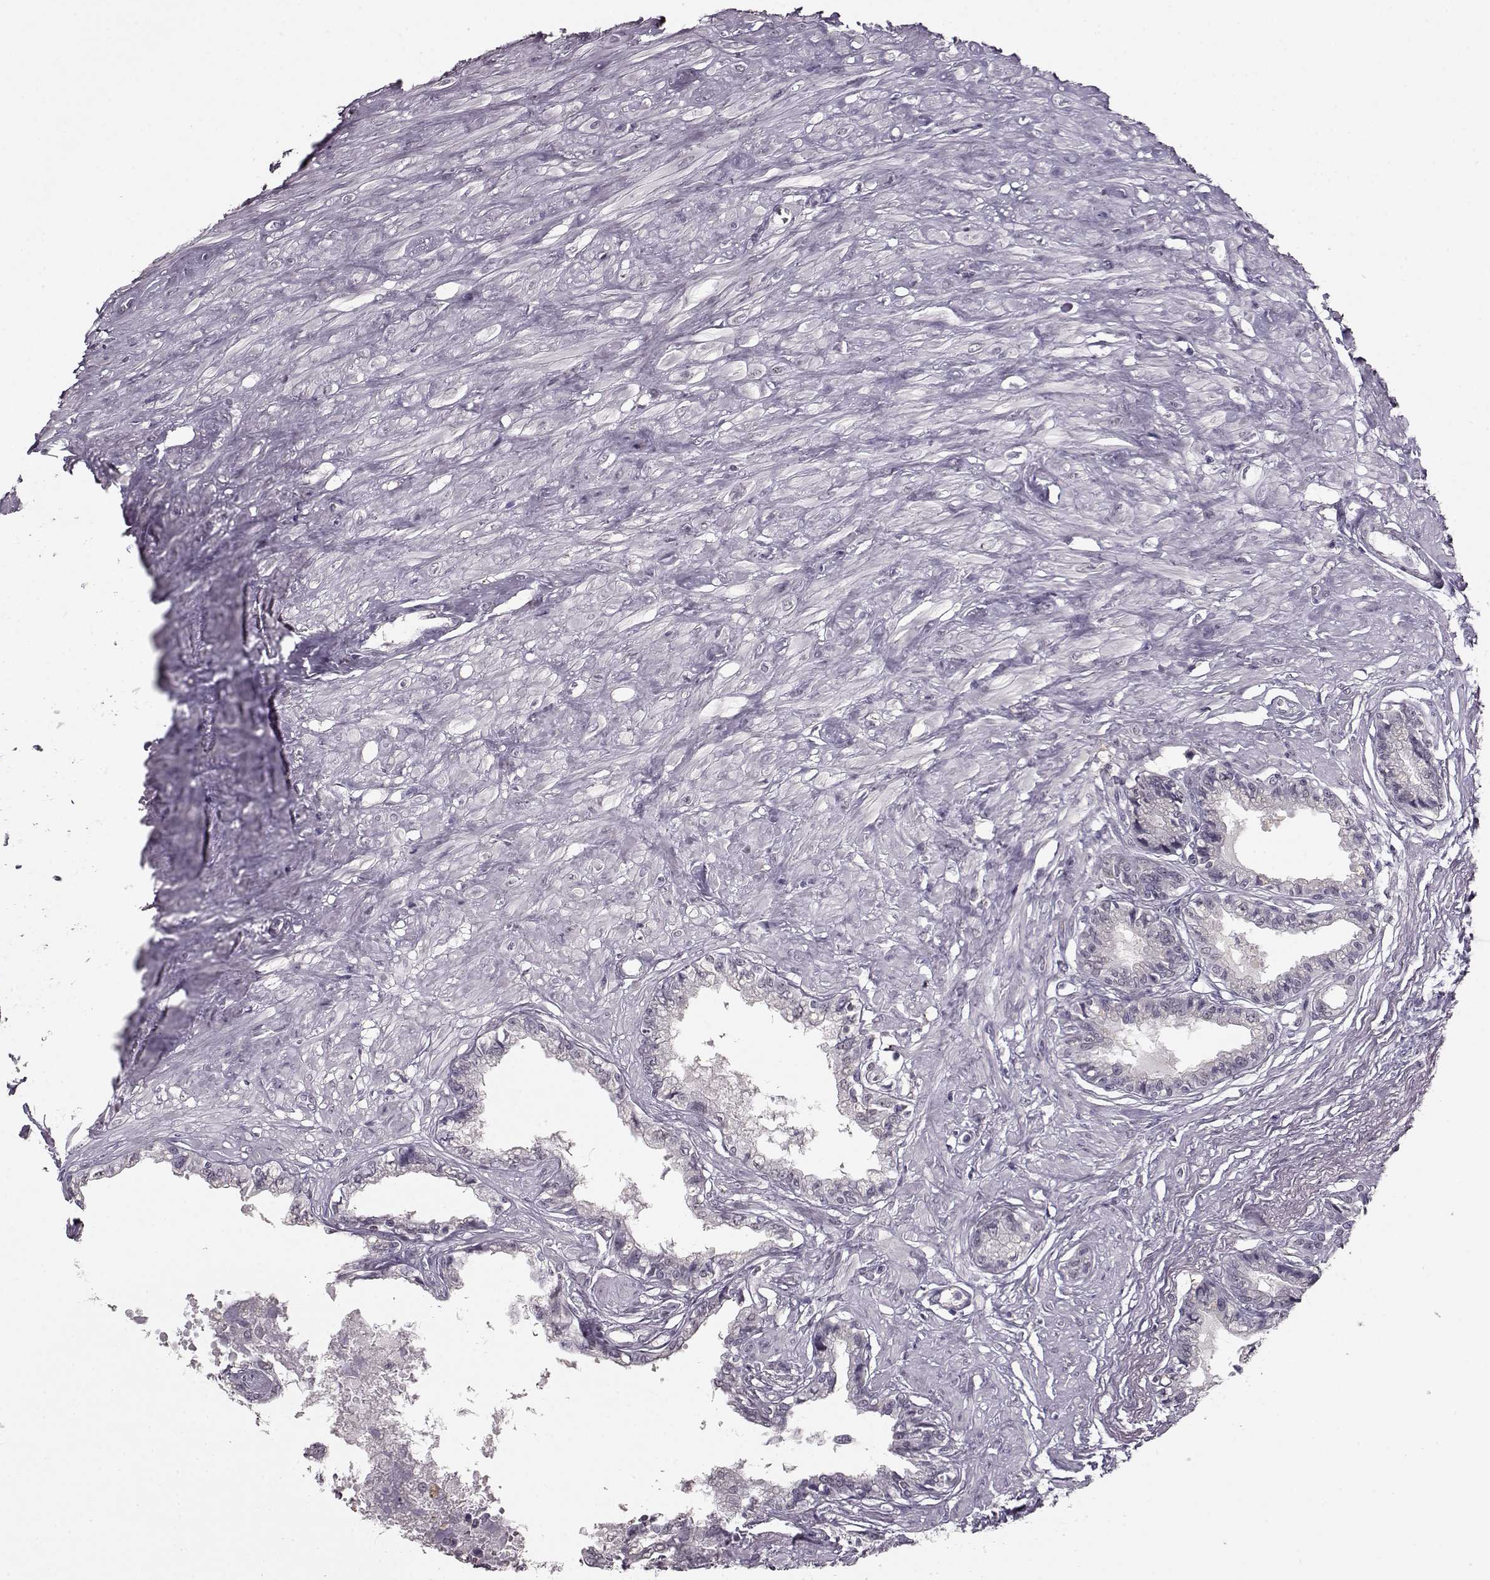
{"staining": {"intensity": "negative", "quantity": "none", "location": "none"}, "tissue": "seminal vesicle", "cell_type": "Glandular cells", "image_type": "normal", "snomed": [{"axis": "morphology", "description": "Normal tissue, NOS"}, {"axis": "morphology", "description": "Urothelial carcinoma, NOS"}, {"axis": "topography", "description": "Urinary bladder"}, {"axis": "topography", "description": "Seminal veicle"}], "caption": "DAB (3,3'-diaminobenzidine) immunohistochemical staining of normal seminal vesicle displays no significant positivity in glandular cells.", "gene": "RP1L1", "patient": {"sex": "male", "age": 76}}